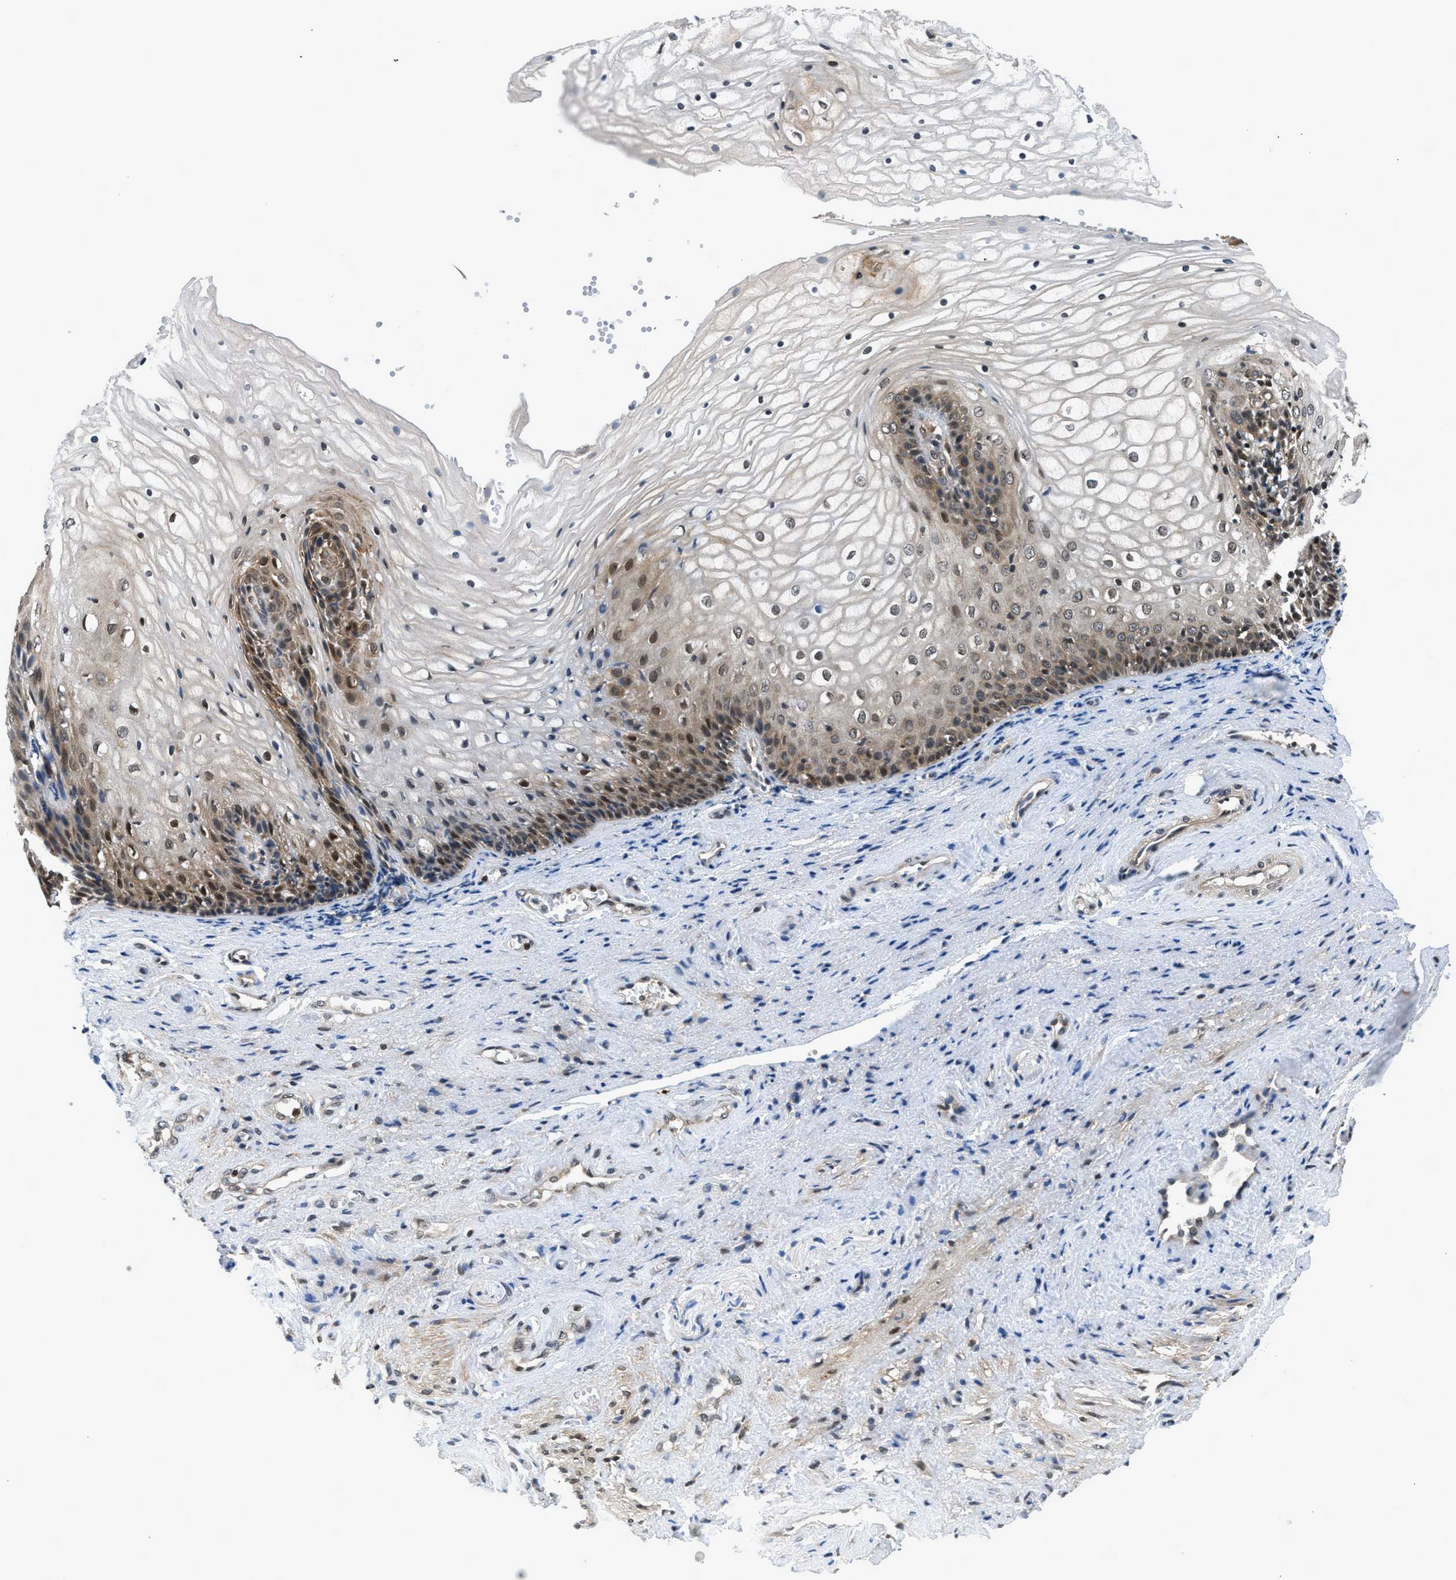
{"staining": {"intensity": "moderate", "quantity": "25%-75%", "location": "cytoplasmic/membranous,nuclear"}, "tissue": "vagina", "cell_type": "Squamous epithelial cells", "image_type": "normal", "snomed": [{"axis": "morphology", "description": "Normal tissue, NOS"}, {"axis": "topography", "description": "Vagina"}], "caption": "This is an image of IHC staining of unremarkable vagina, which shows moderate expression in the cytoplasmic/membranous,nuclear of squamous epithelial cells.", "gene": "RETREG3", "patient": {"sex": "female", "age": 34}}